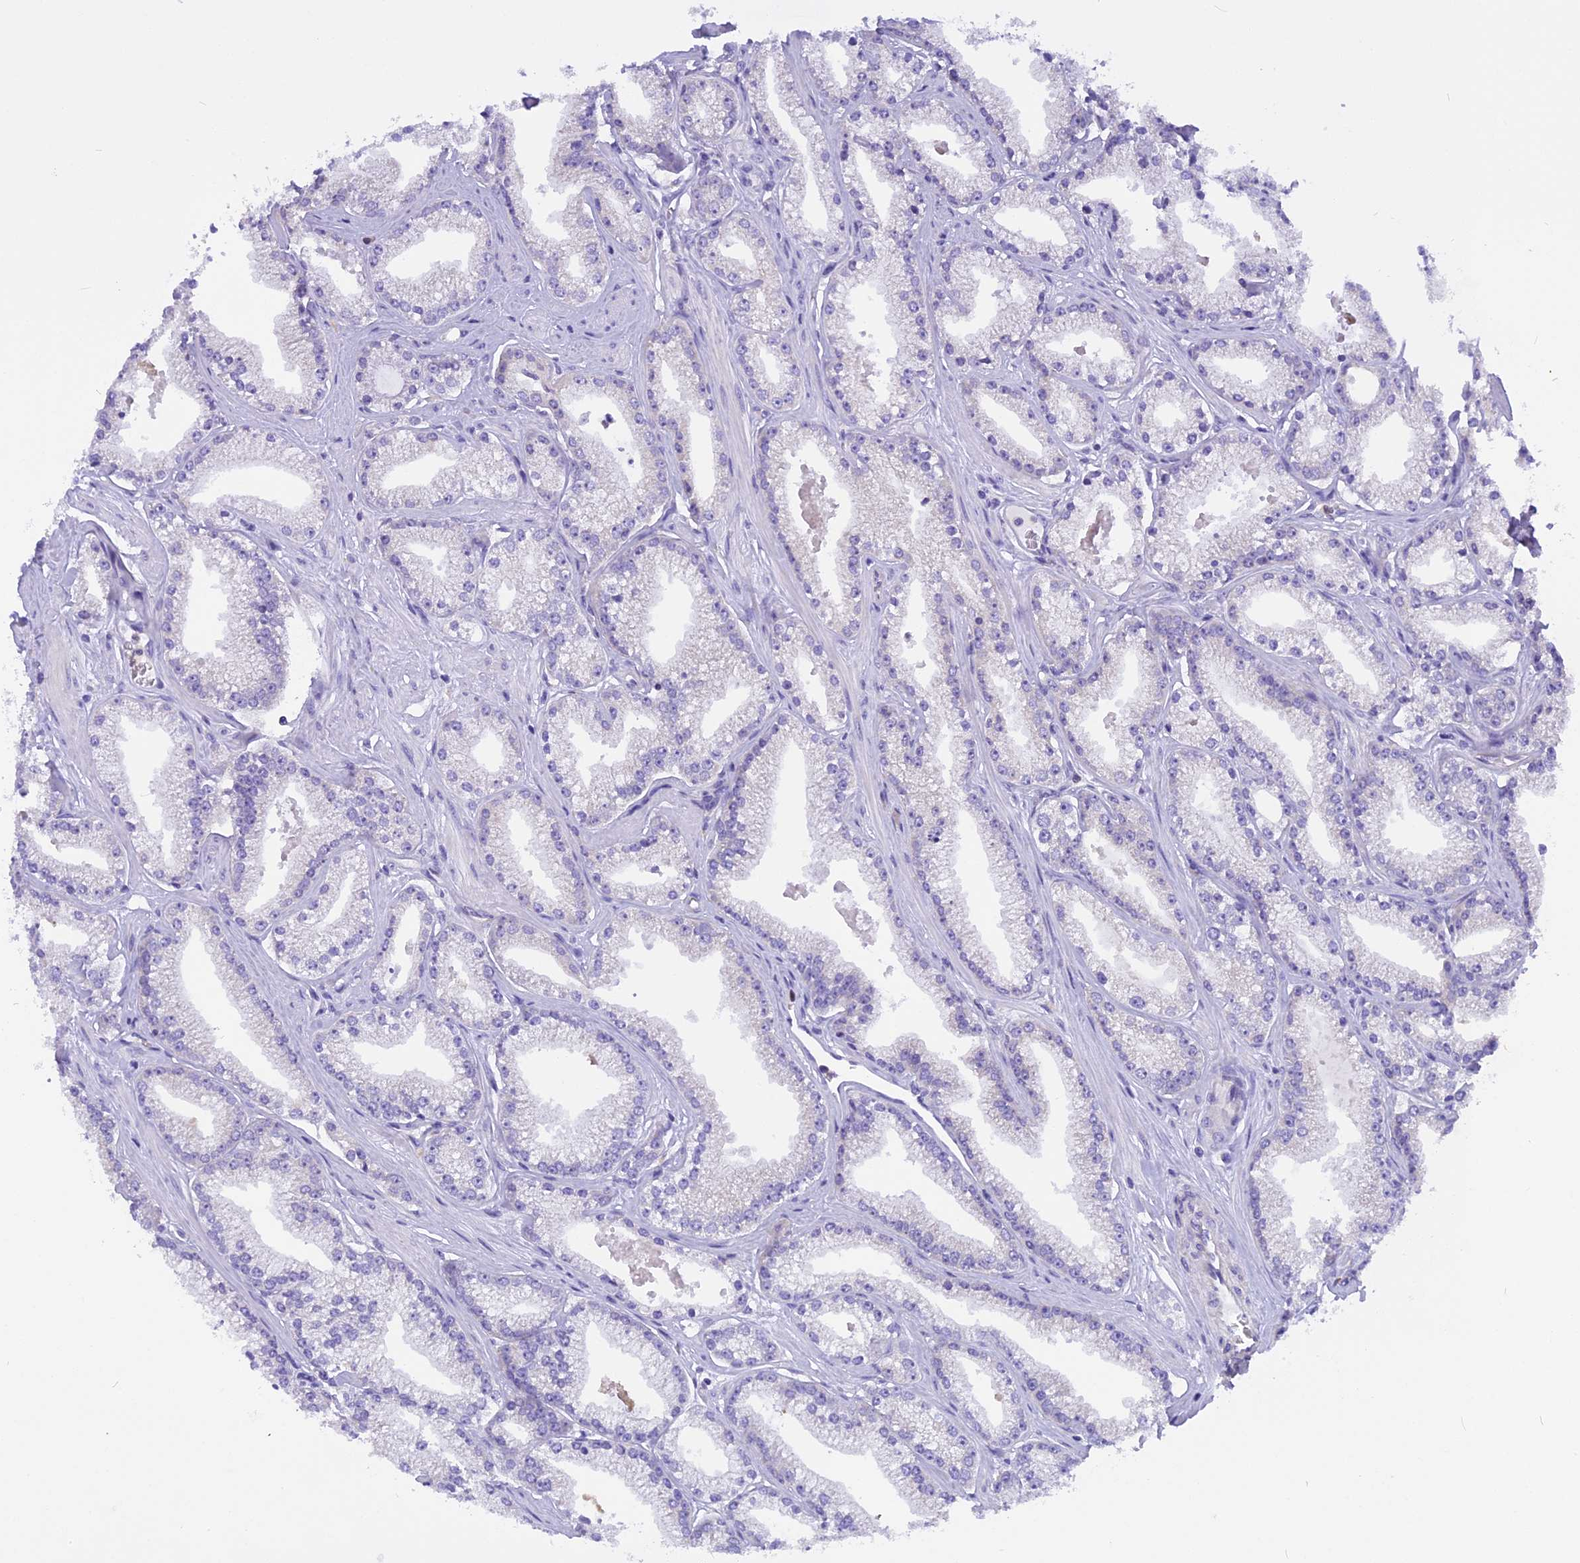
{"staining": {"intensity": "negative", "quantity": "none", "location": "none"}, "tissue": "prostate cancer", "cell_type": "Tumor cells", "image_type": "cancer", "snomed": [{"axis": "morphology", "description": "Adenocarcinoma, High grade"}, {"axis": "topography", "description": "Prostate"}], "caption": "High power microscopy histopathology image of an immunohistochemistry histopathology image of prostate high-grade adenocarcinoma, revealing no significant expression in tumor cells.", "gene": "TRIM3", "patient": {"sex": "male", "age": 67}}